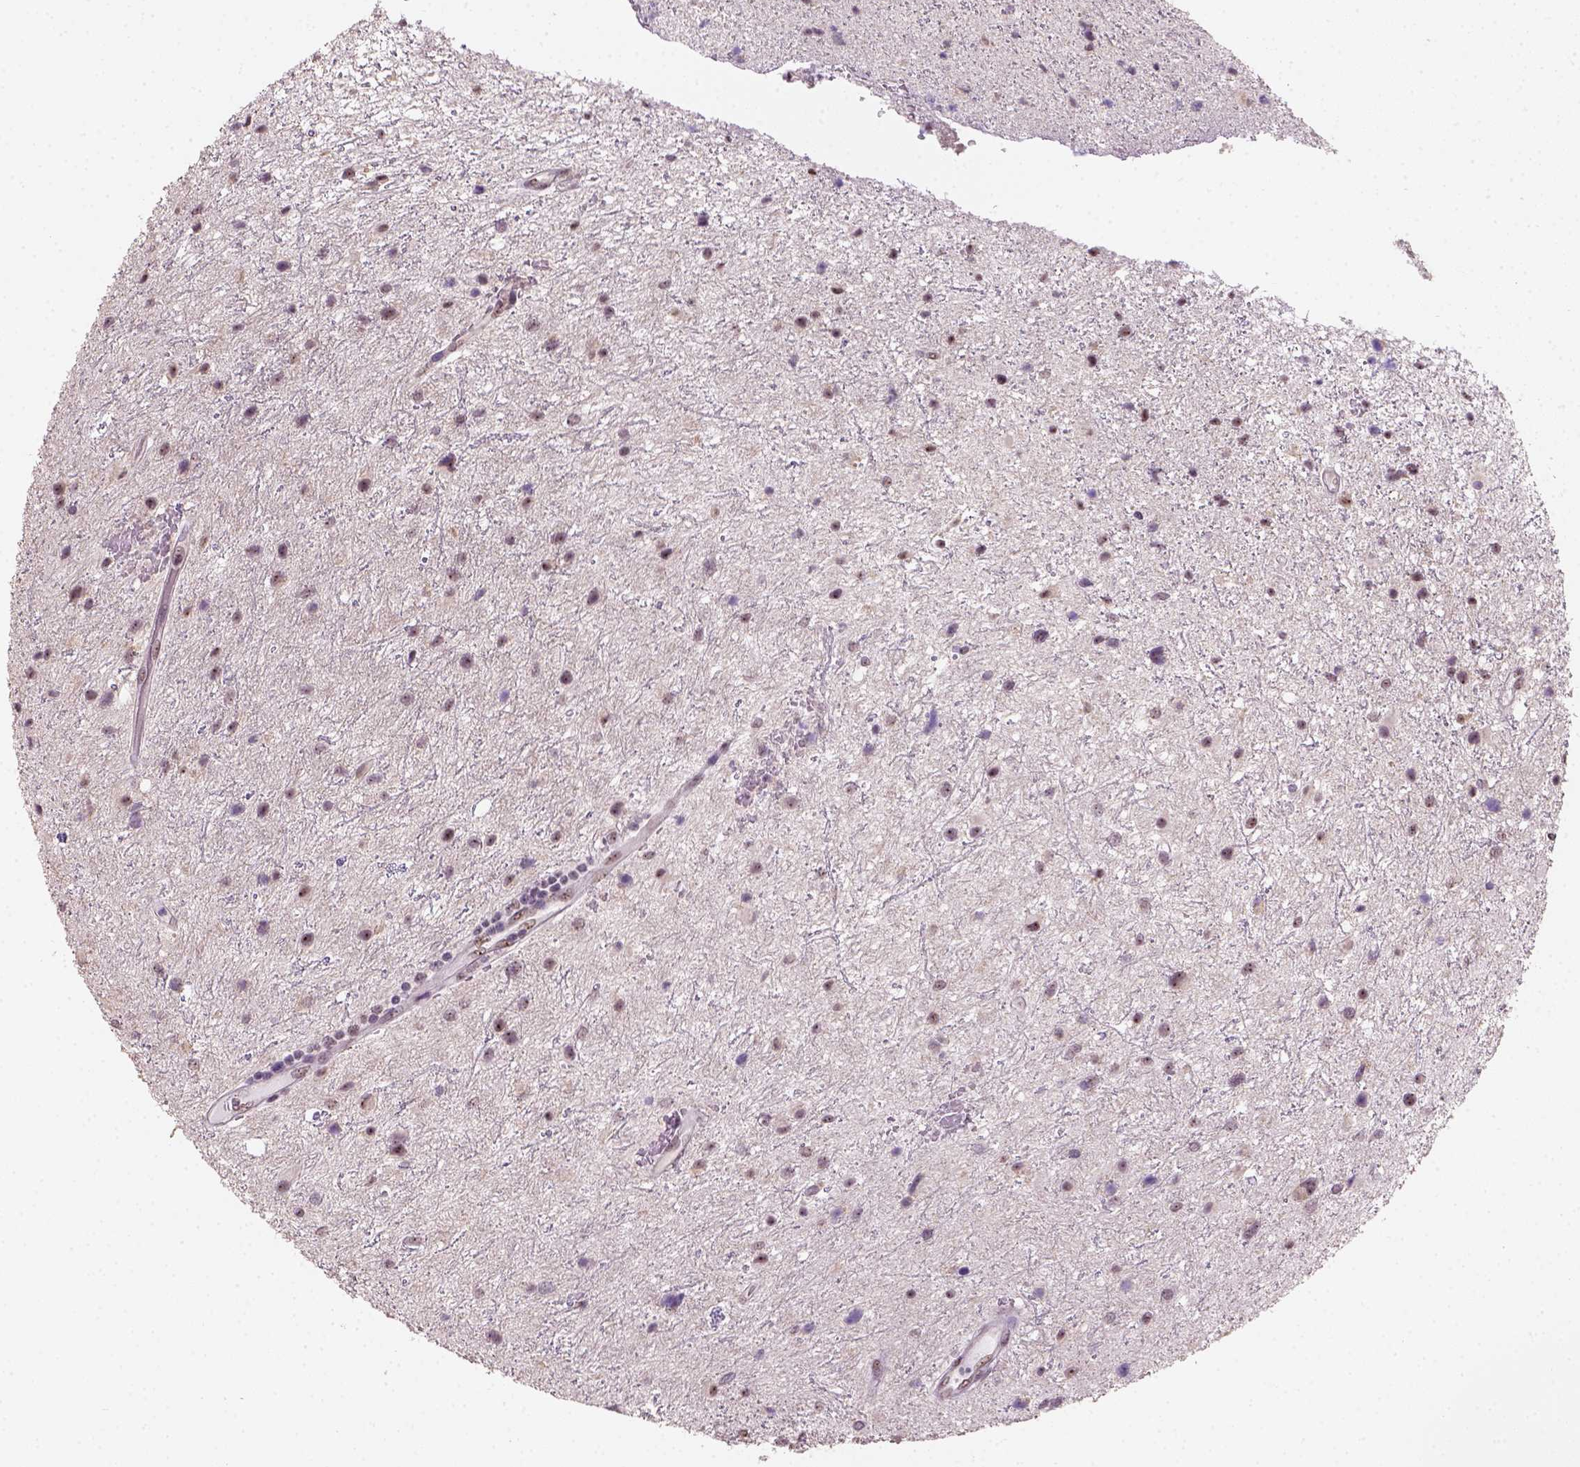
{"staining": {"intensity": "moderate", "quantity": ">75%", "location": "nuclear"}, "tissue": "glioma", "cell_type": "Tumor cells", "image_type": "cancer", "snomed": [{"axis": "morphology", "description": "Glioma, malignant, Low grade"}, {"axis": "topography", "description": "Brain"}], "caption": "Human malignant low-grade glioma stained with a protein marker demonstrates moderate staining in tumor cells.", "gene": "DDX50", "patient": {"sex": "female", "age": 32}}